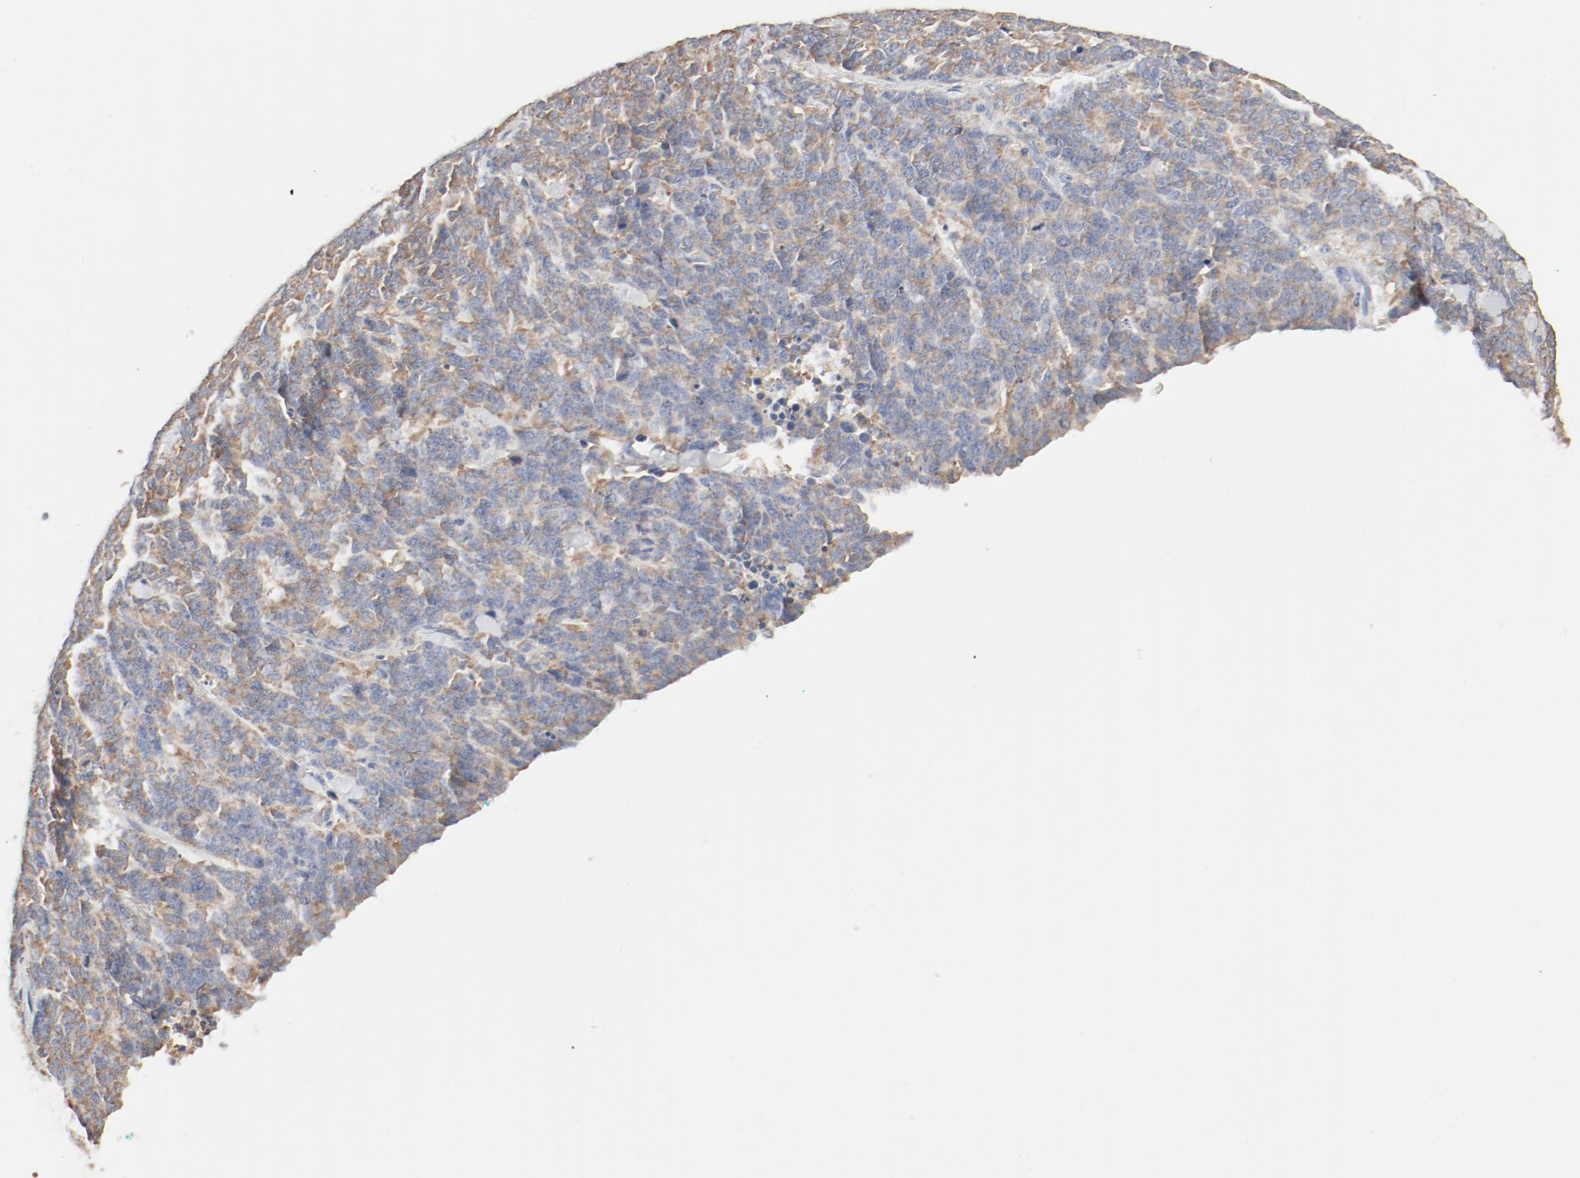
{"staining": {"intensity": "moderate", "quantity": ">75%", "location": "cytoplasmic/membranous"}, "tissue": "lung cancer", "cell_type": "Tumor cells", "image_type": "cancer", "snomed": [{"axis": "morphology", "description": "Neoplasm, malignant, NOS"}, {"axis": "topography", "description": "Lung"}], "caption": "Immunohistochemical staining of human lung cancer reveals medium levels of moderate cytoplasmic/membranous staining in approximately >75% of tumor cells.", "gene": "RPS6", "patient": {"sex": "female", "age": 58}}